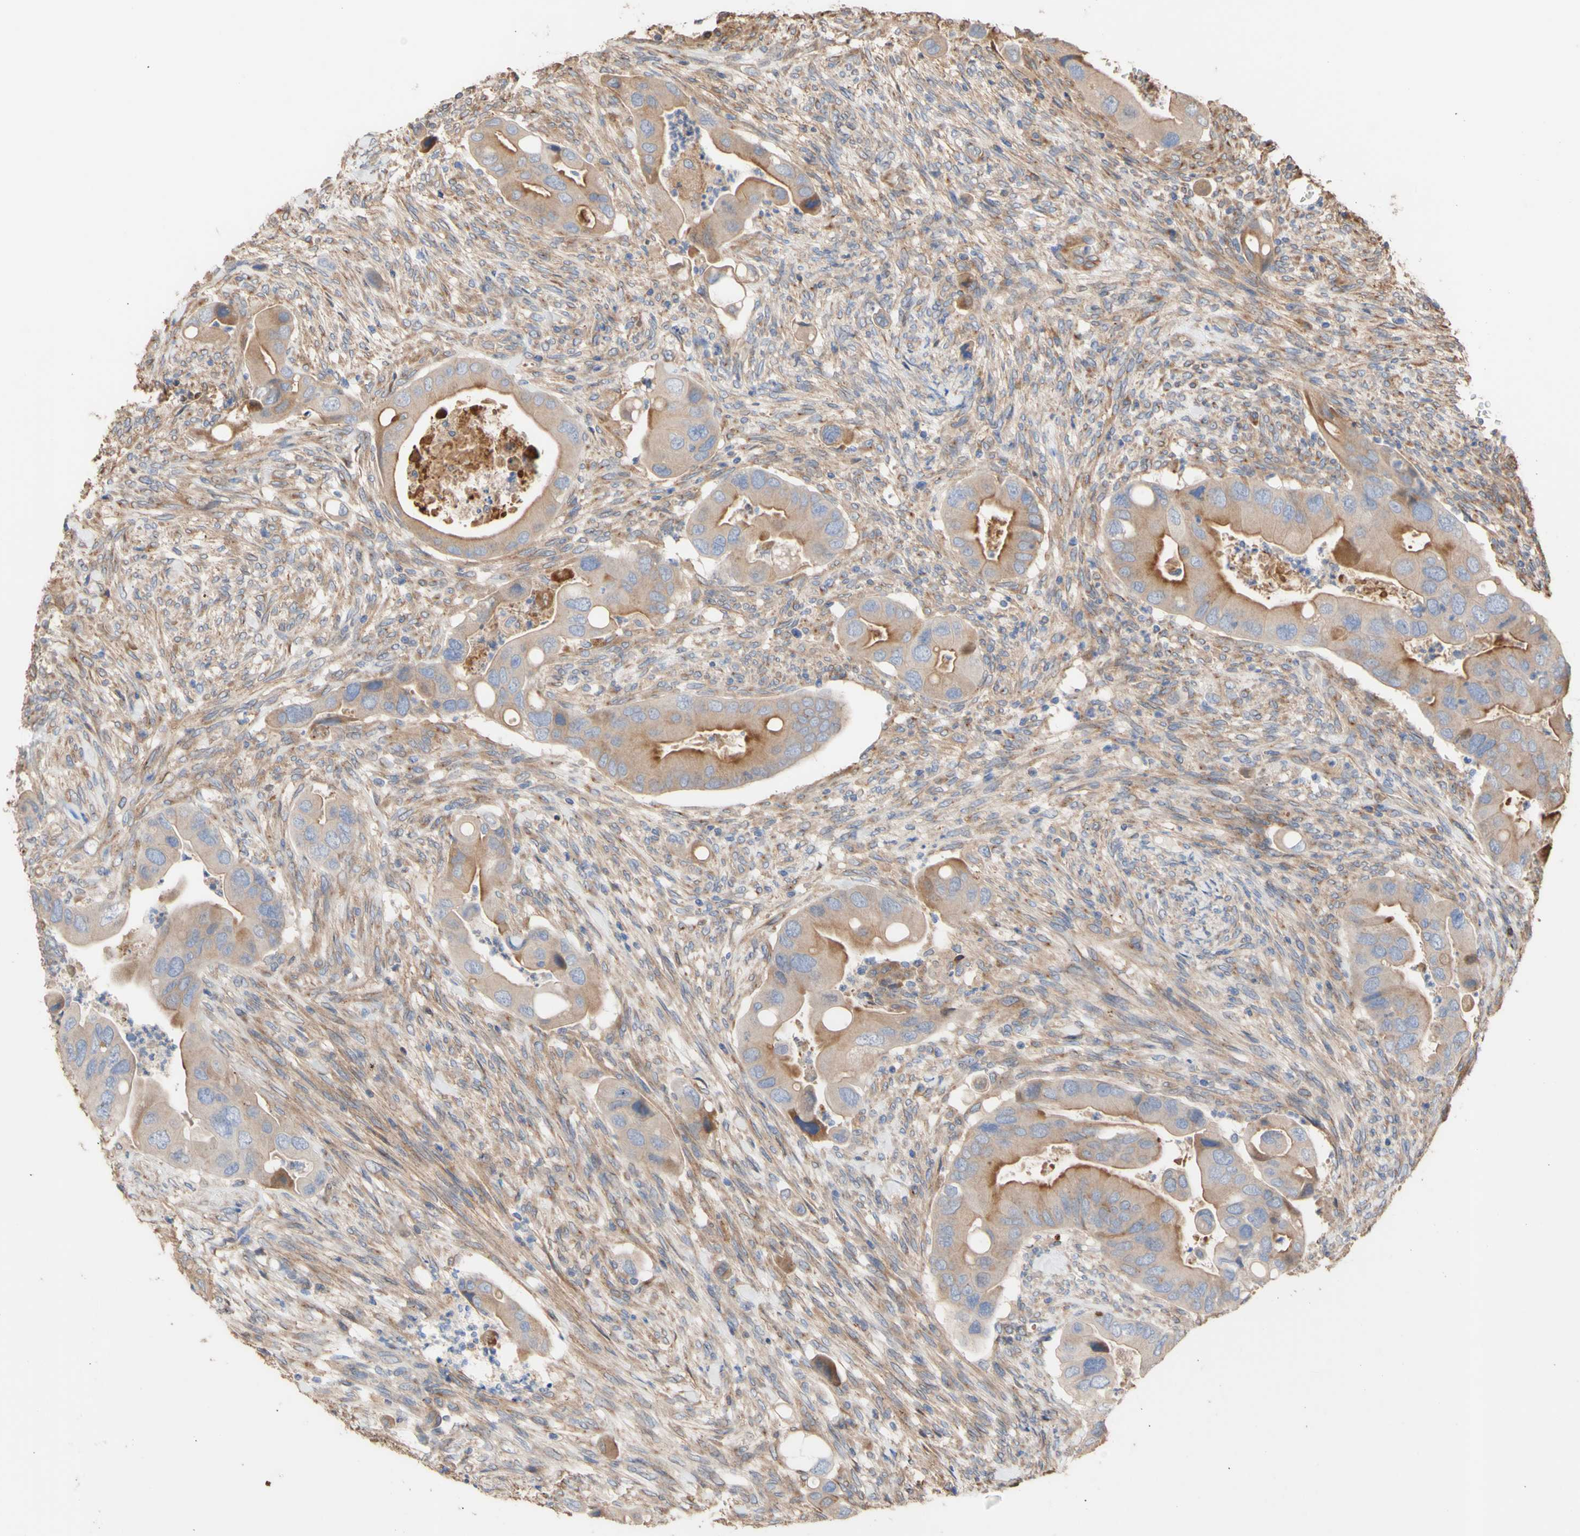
{"staining": {"intensity": "moderate", "quantity": ">75%", "location": "cytoplasmic/membranous"}, "tissue": "colorectal cancer", "cell_type": "Tumor cells", "image_type": "cancer", "snomed": [{"axis": "morphology", "description": "Adenocarcinoma, NOS"}, {"axis": "topography", "description": "Rectum"}], "caption": "A brown stain shows moderate cytoplasmic/membranous positivity of a protein in adenocarcinoma (colorectal) tumor cells.", "gene": "NECTIN3", "patient": {"sex": "female", "age": 57}}